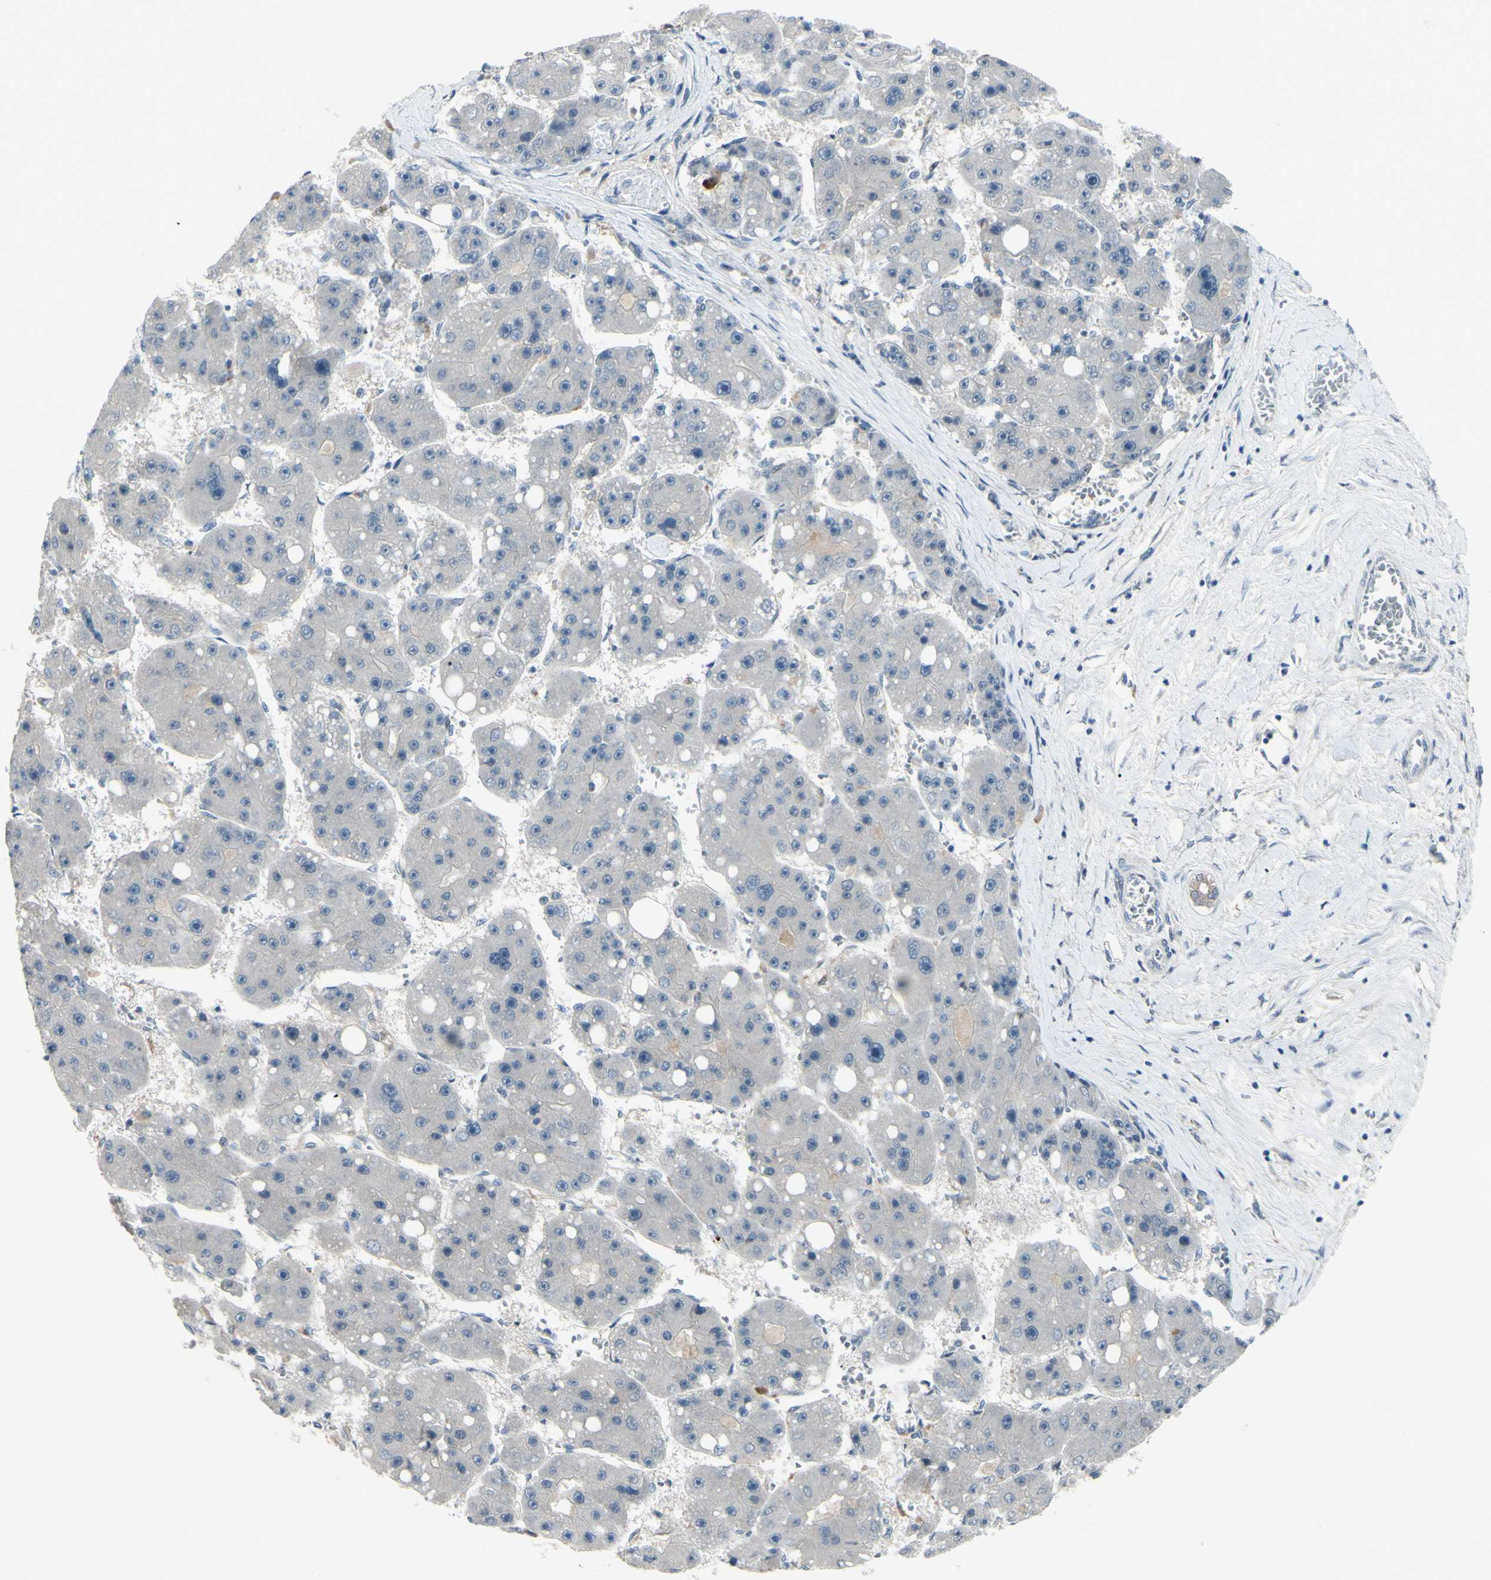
{"staining": {"intensity": "negative", "quantity": "none", "location": "none"}, "tissue": "liver cancer", "cell_type": "Tumor cells", "image_type": "cancer", "snomed": [{"axis": "morphology", "description": "Carcinoma, Hepatocellular, NOS"}, {"axis": "topography", "description": "Liver"}], "caption": "DAB immunohistochemical staining of human liver cancer (hepatocellular carcinoma) demonstrates no significant positivity in tumor cells.", "gene": "ETNK1", "patient": {"sex": "female", "age": 61}}